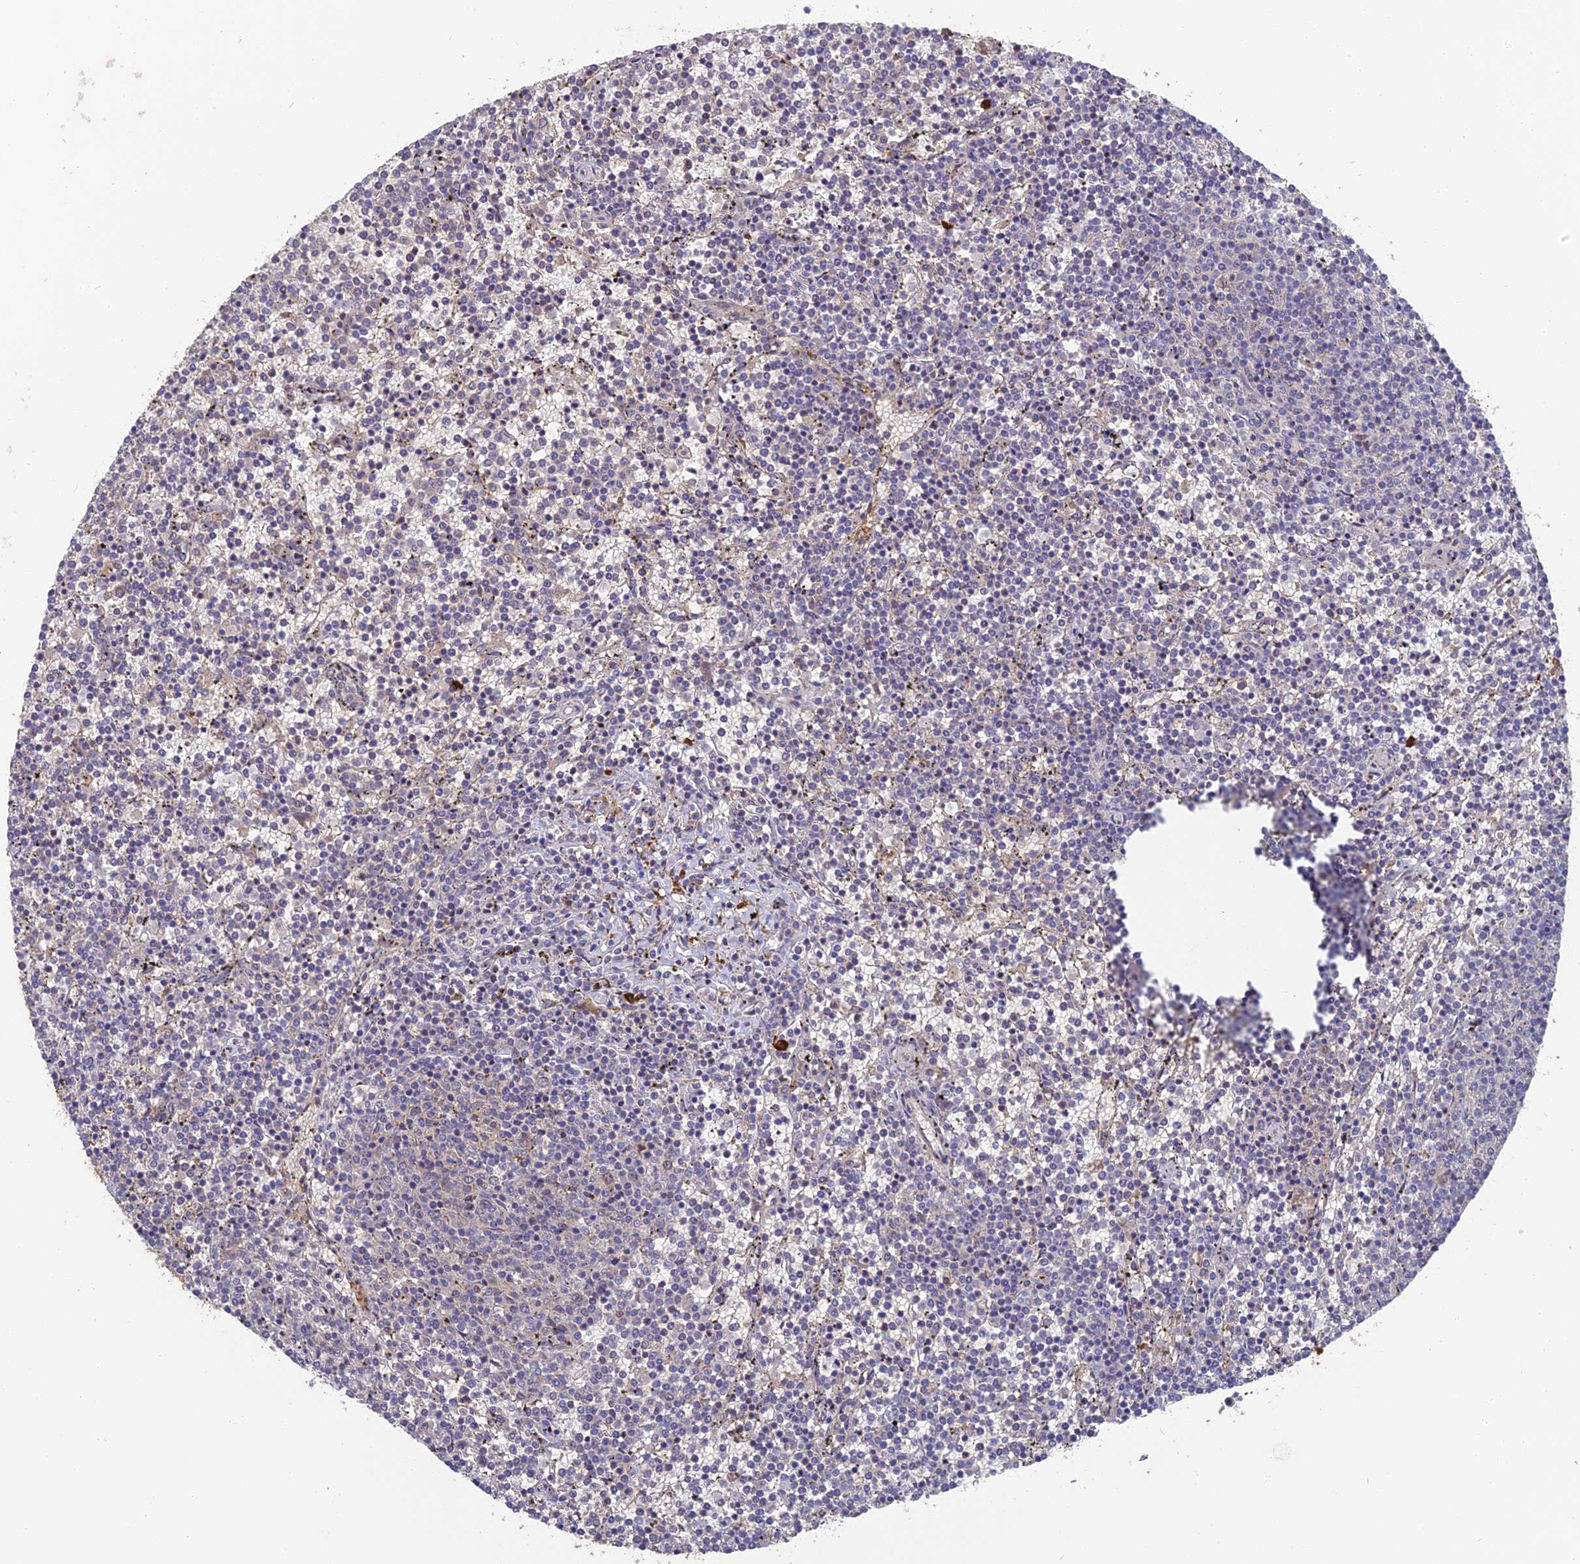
{"staining": {"intensity": "negative", "quantity": "none", "location": "none"}, "tissue": "lymphoma", "cell_type": "Tumor cells", "image_type": "cancer", "snomed": [{"axis": "morphology", "description": "Malignant lymphoma, non-Hodgkin's type, Low grade"}, {"axis": "topography", "description": "Spleen"}], "caption": "Human malignant lymphoma, non-Hodgkin's type (low-grade) stained for a protein using immunohistochemistry (IHC) shows no expression in tumor cells.", "gene": "ERMAP", "patient": {"sex": "female", "age": 50}}